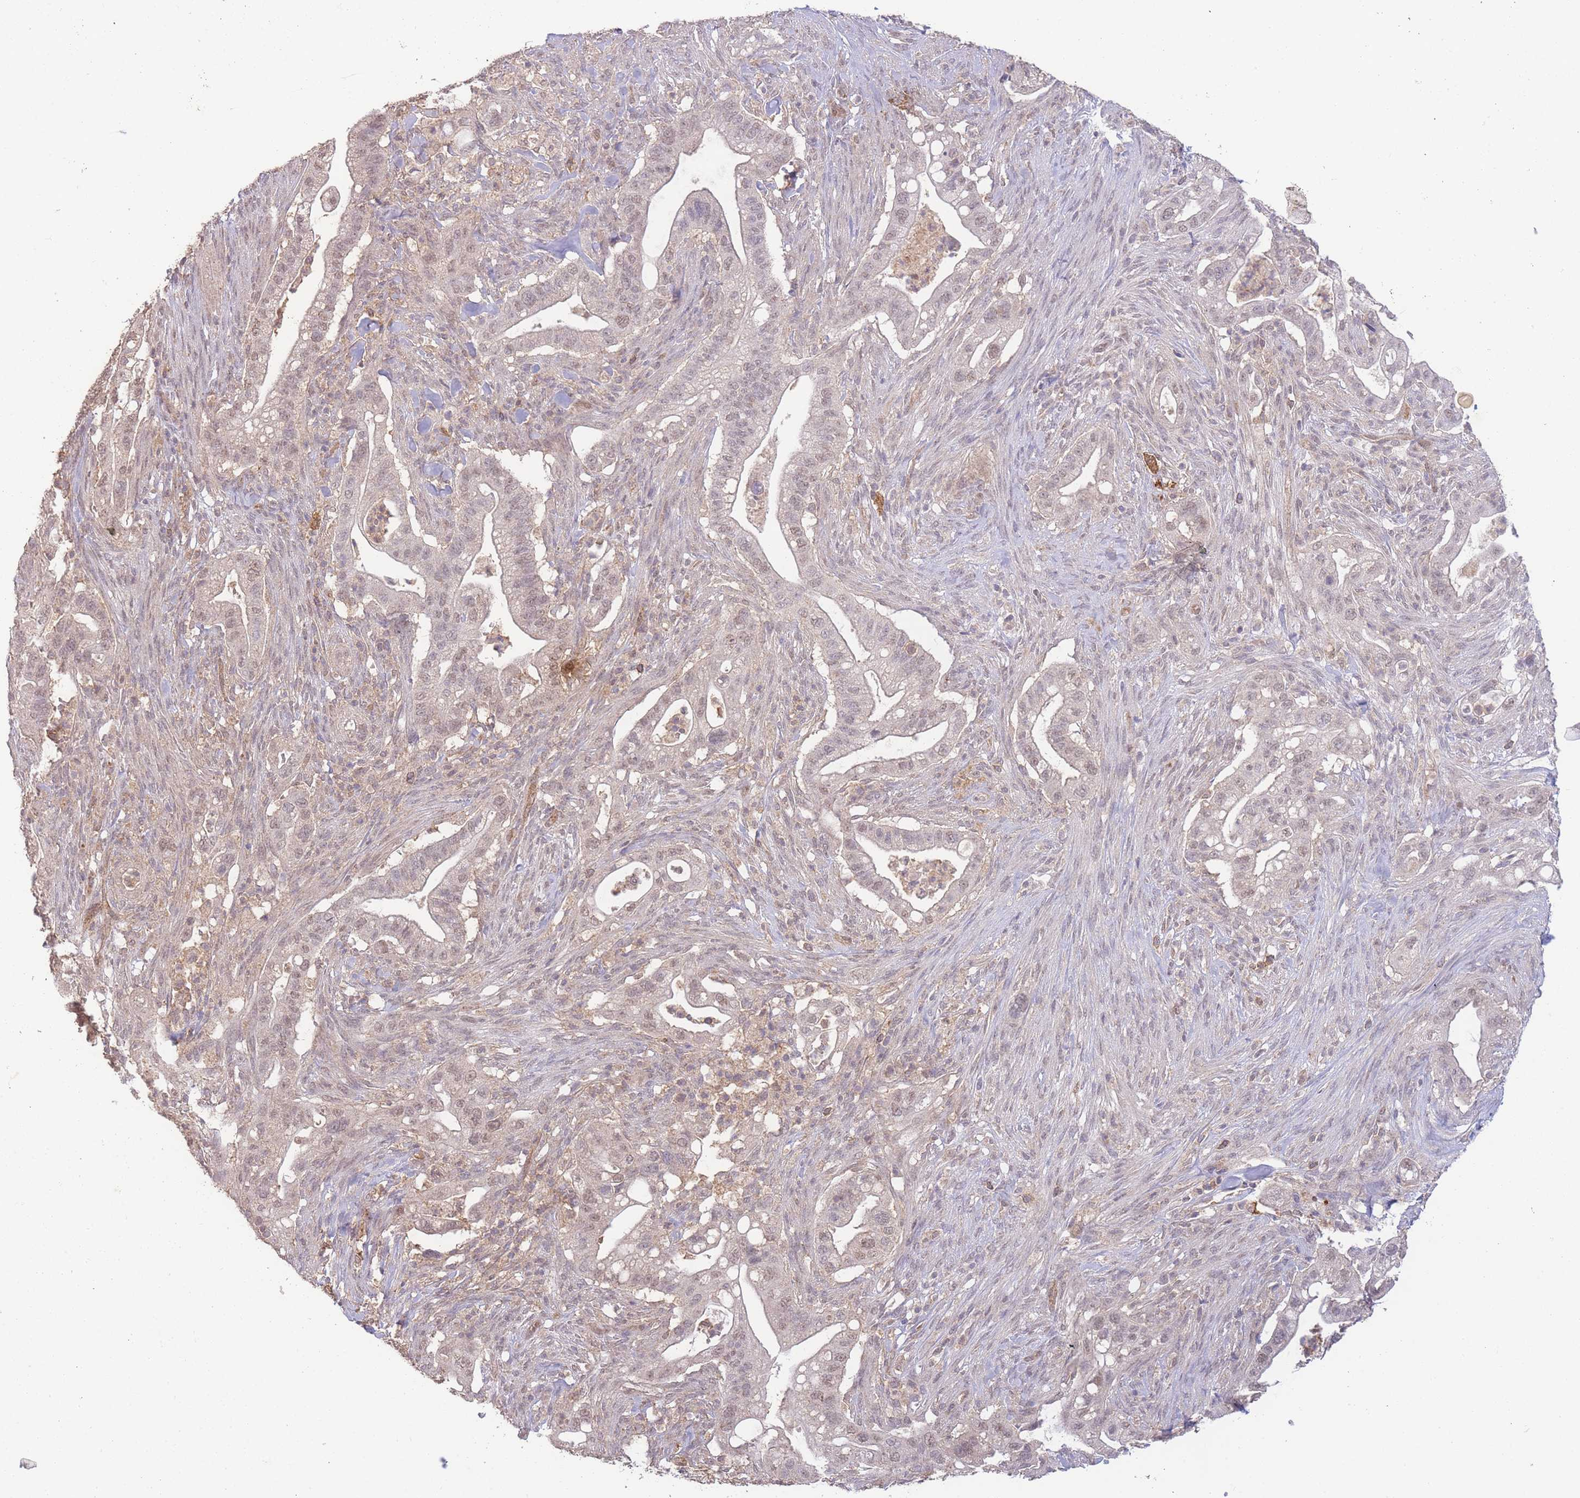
{"staining": {"intensity": "weak", "quantity": "25%-75%", "location": "nuclear"}, "tissue": "pancreatic cancer", "cell_type": "Tumor cells", "image_type": "cancer", "snomed": [{"axis": "morphology", "description": "Adenocarcinoma, NOS"}, {"axis": "topography", "description": "Pancreas"}], "caption": "The micrograph displays staining of pancreatic adenocarcinoma, revealing weak nuclear protein staining (brown color) within tumor cells.", "gene": "RNF144B", "patient": {"sex": "male", "age": 44}}